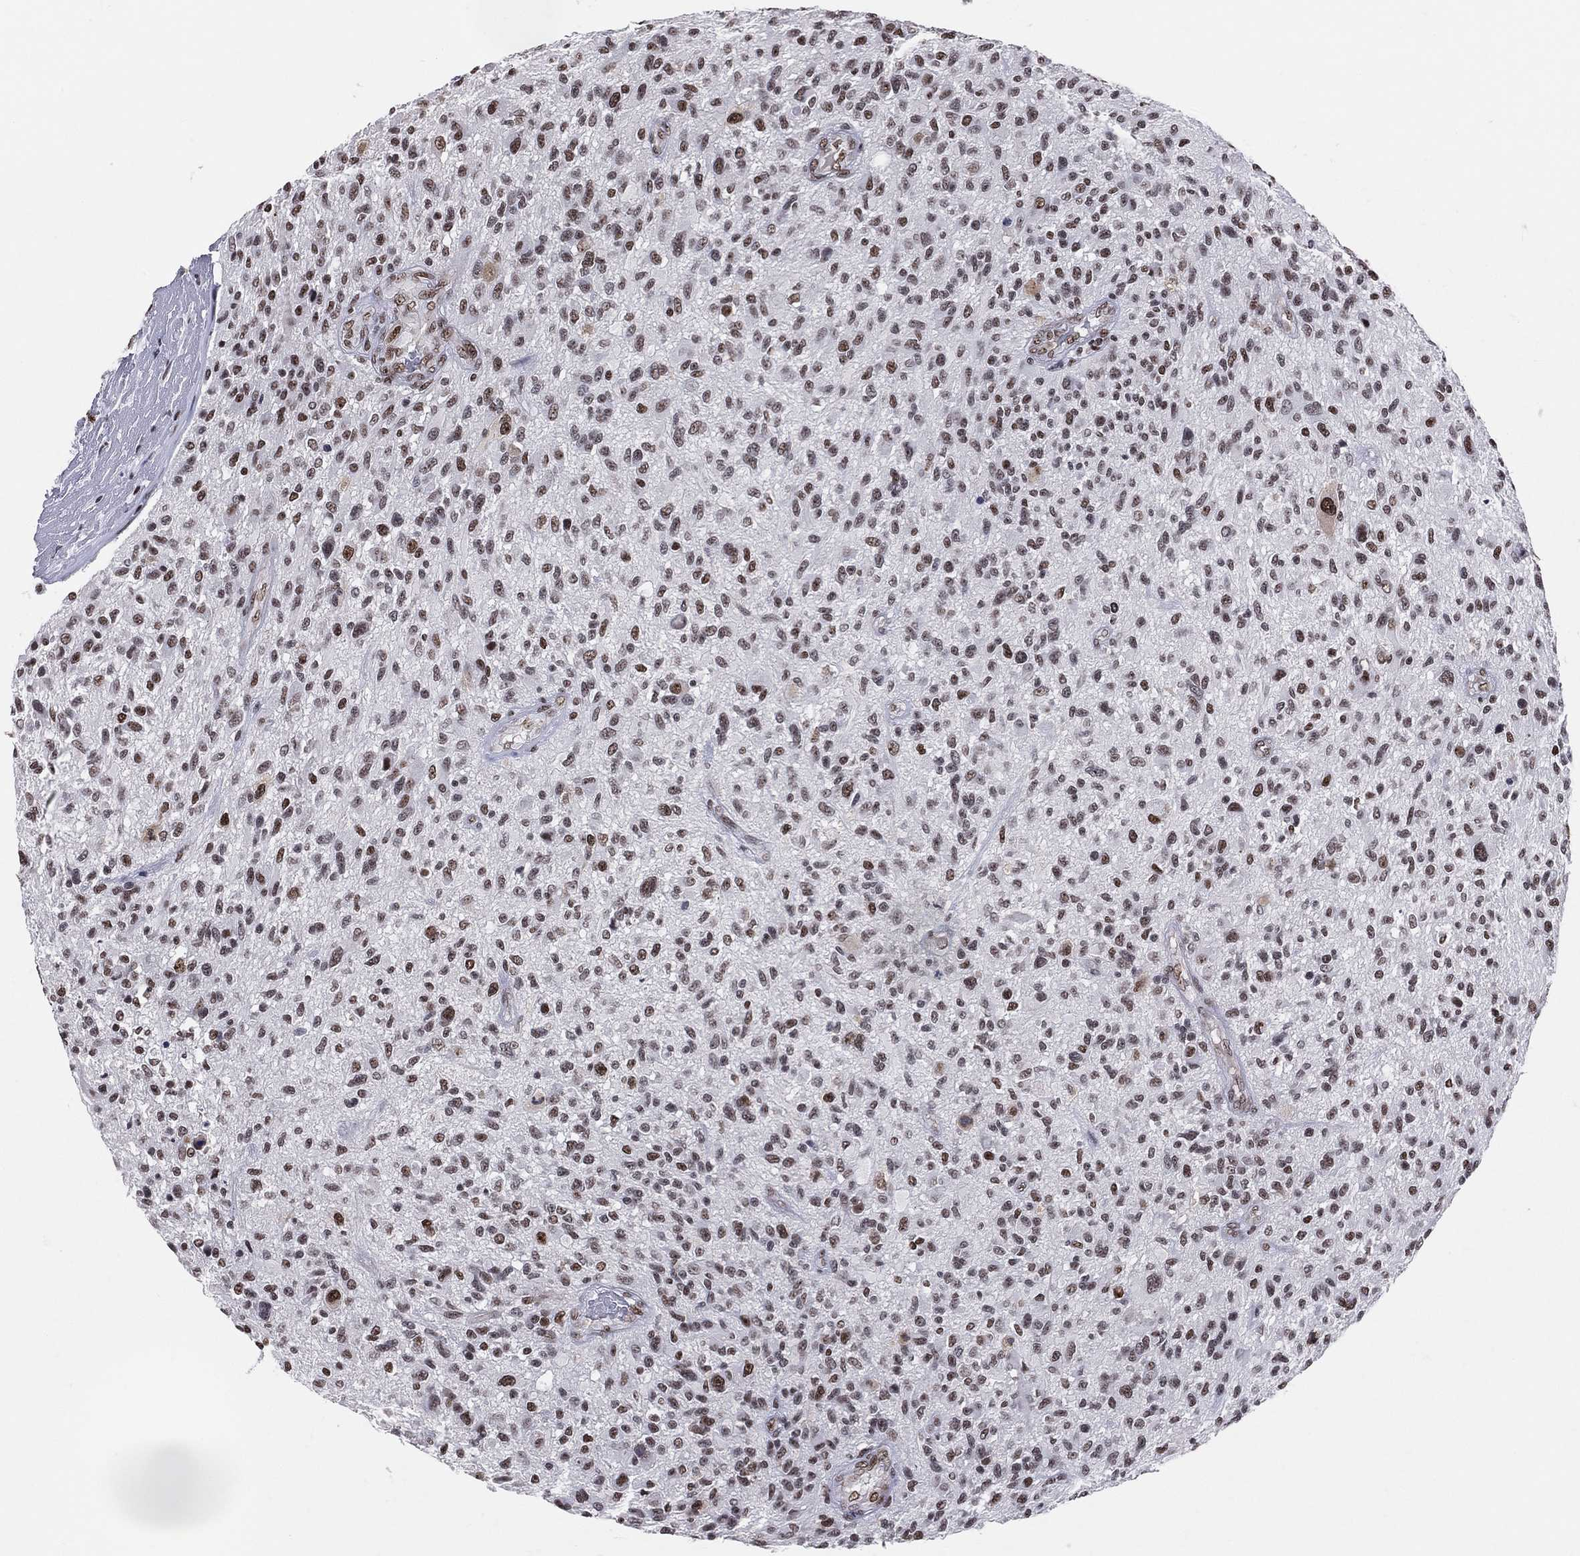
{"staining": {"intensity": "strong", "quantity": ">75%", "location": "nuclear"}, "tissue": "glioma", "cell_type": "Tumor cells", "image_type": "cancer", "snomed": [{"axis": "morphology", "description": "Glioma, malignant, High grade"}, {"axis": "topography", "description": "Brain"}], "caption": "Protein expression by IHC displays strong nuclear expression in about >75% of tumor cells in glioma. Nuclei are stained in blue.", "gene": "CDK7", "patient": {"sex": "male", "age": 47}}